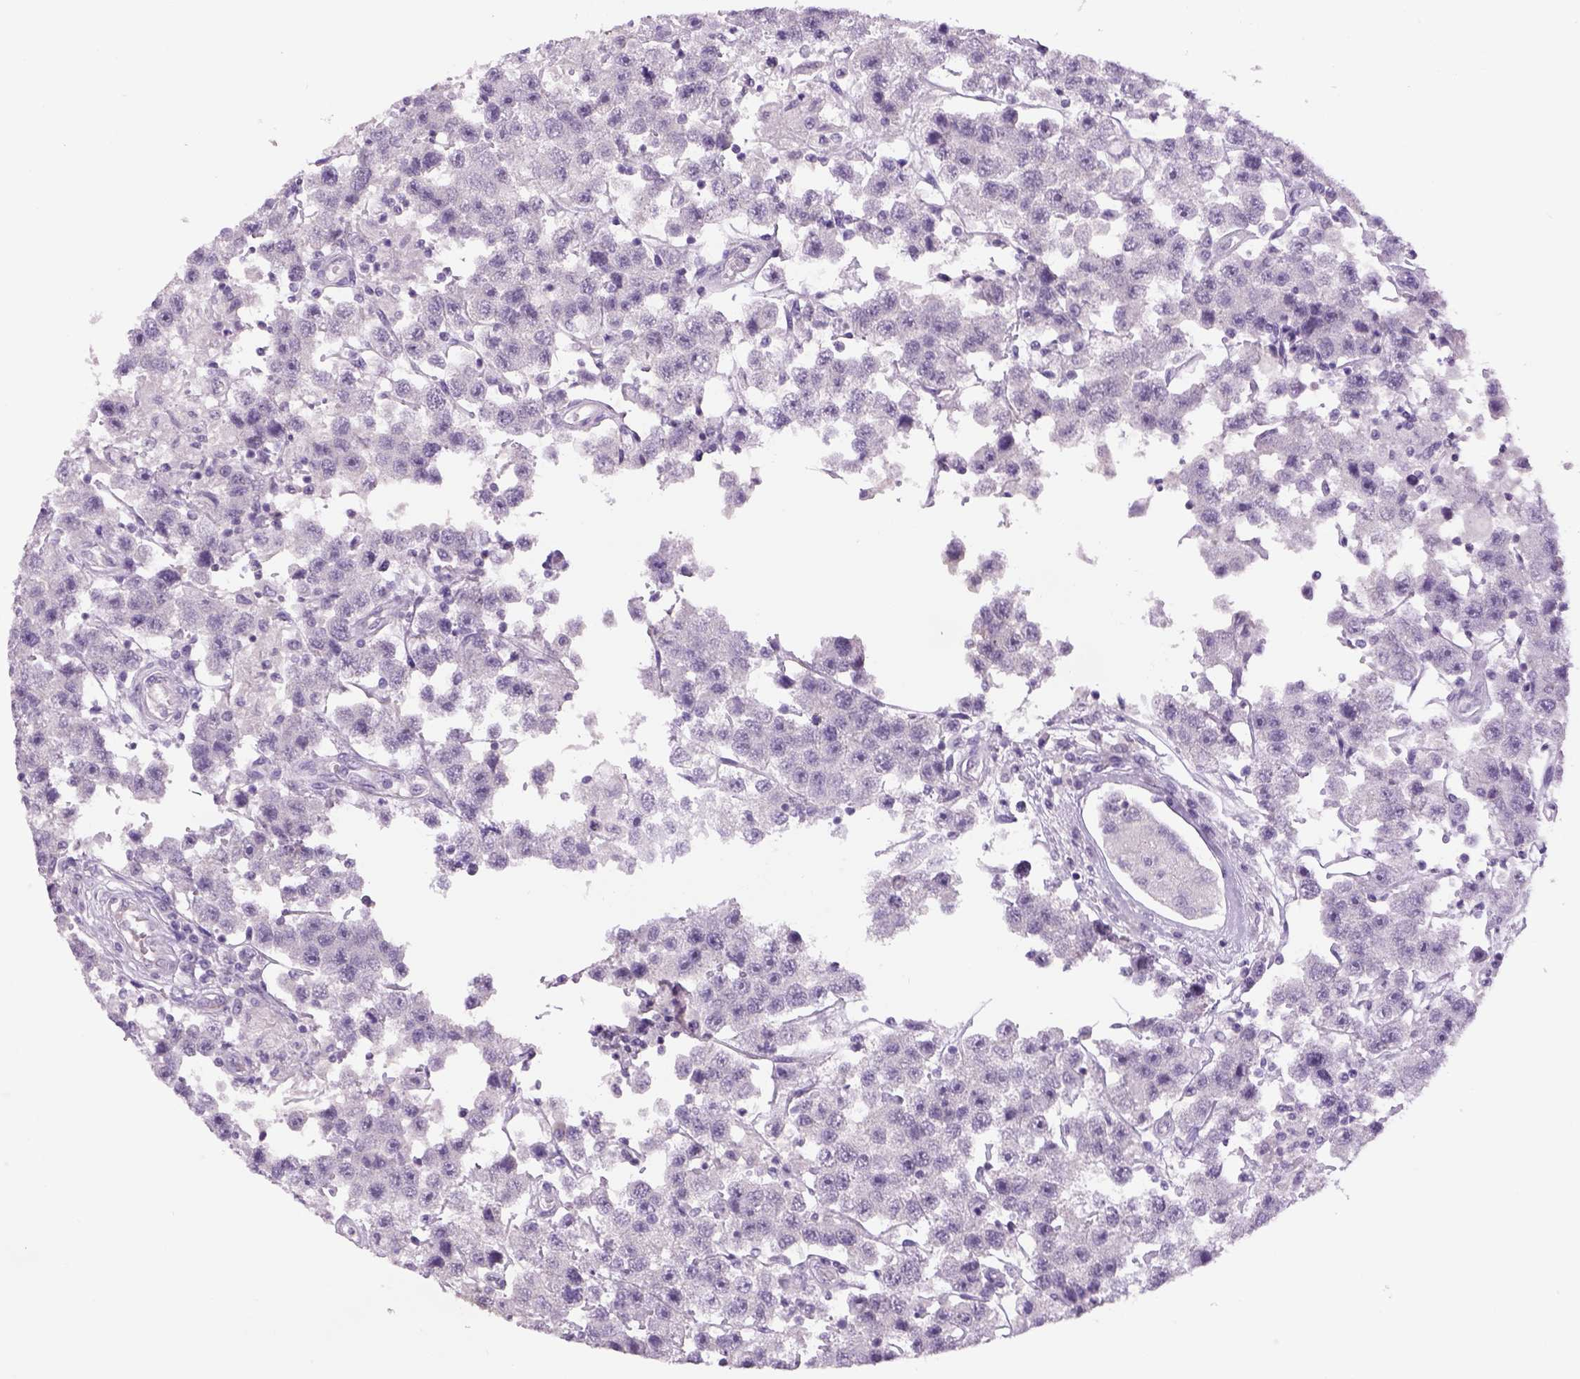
{"staining": {"intensity": "negative", "quantity": "none", "location": "none"}, "tissue": "testis cancer", "cell_type": "Tumor cells", "image_type": "cancer", "snomed": [{"axis": "morphology", "description": "Seminoma, NOS"}, {"axis": "topography", "description": "Testis"}], "caption": "Immunohistochemistry micrograph of neoplastic tissue: testis seminoma stained with DAB exhibits no significant protein expression in tumor cells.", "gene": "DBH", "patient": {"sex": "male", "age": 45}}